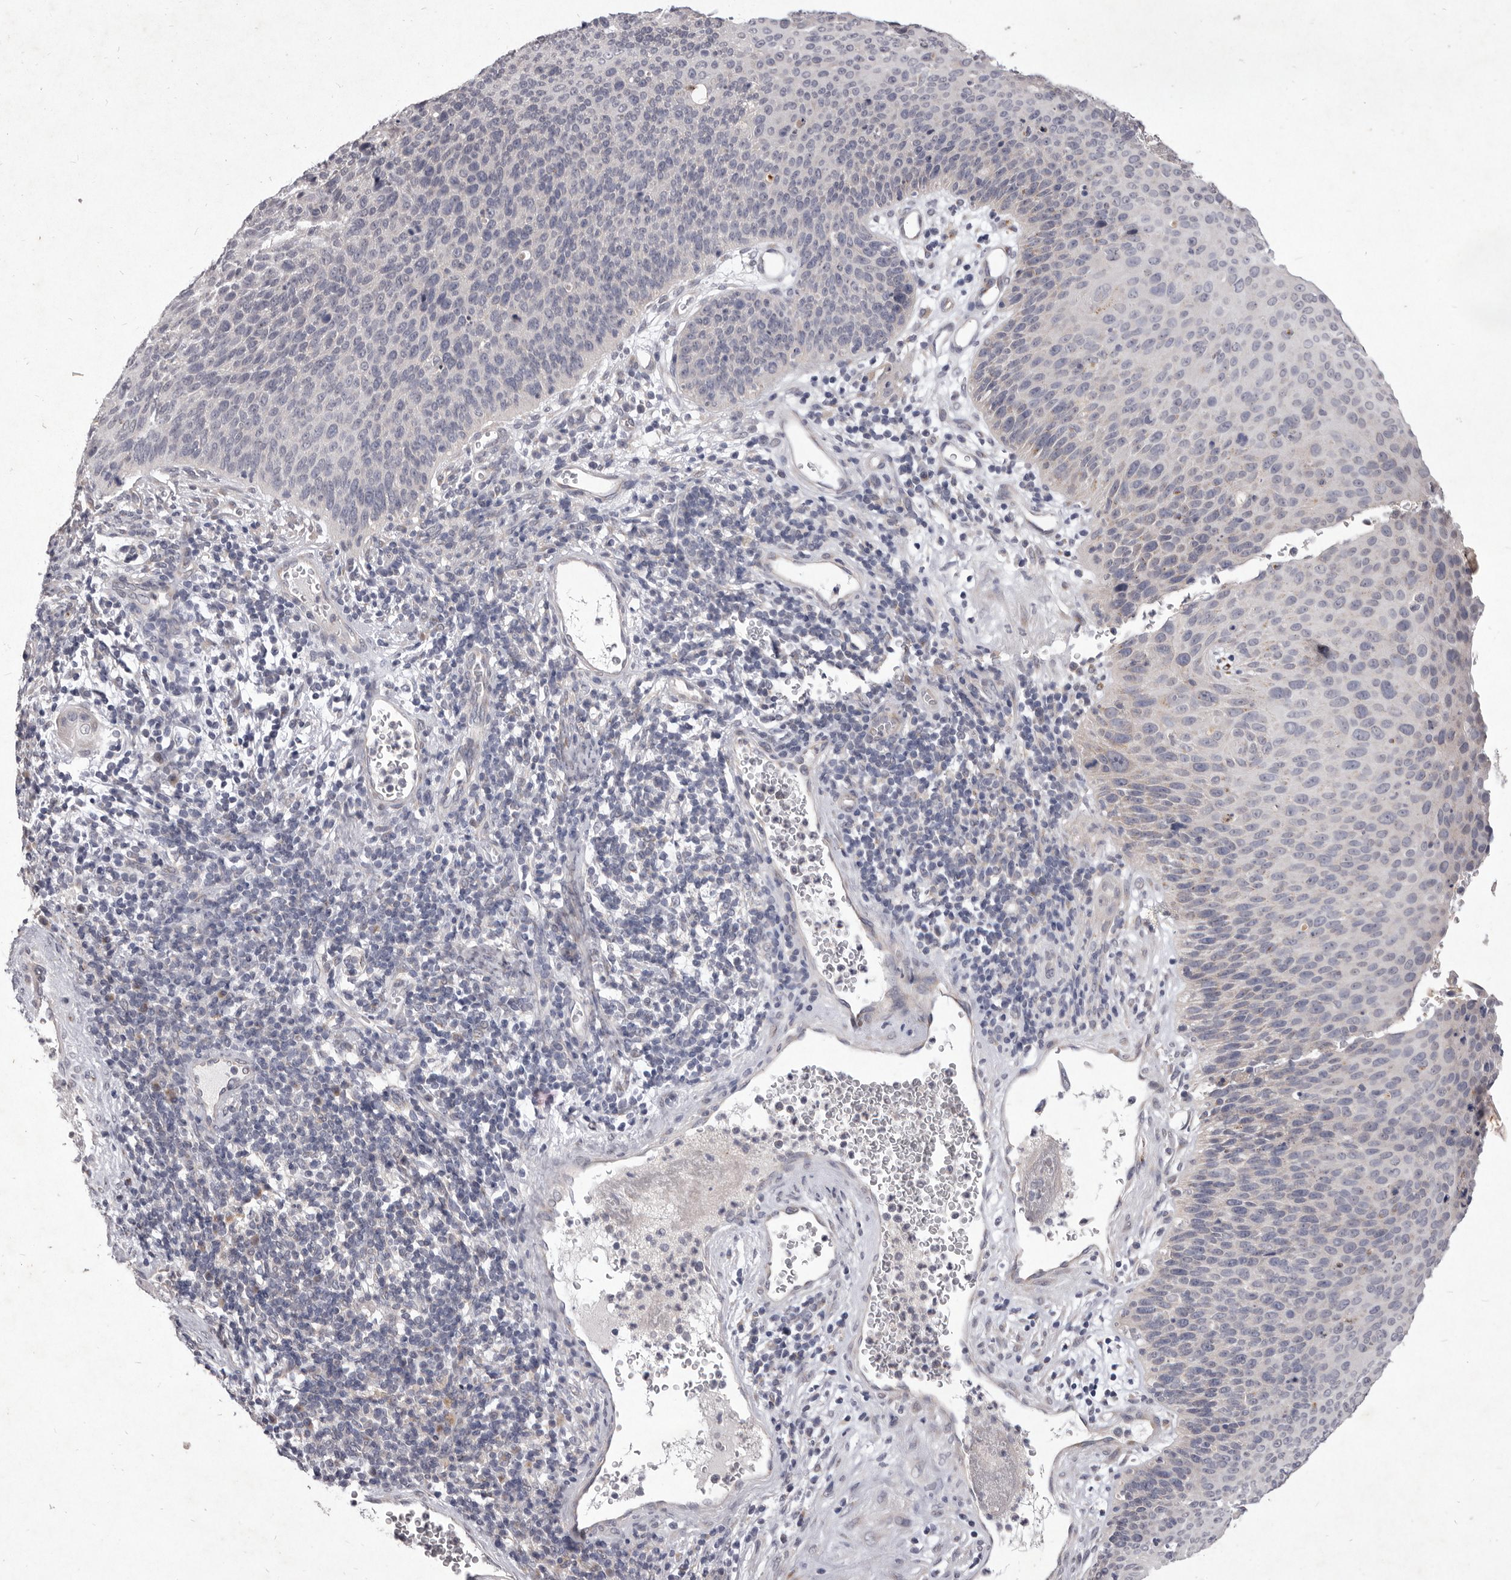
{"staining": {"intensity": "negative", "quantity": "none", "location": "none"}, "tissue": "cervical cancer", "cell_type": "Tumor cells", "image_type": "cancer", "snomed": [{"axis": "morphology", "description": "Squamous cell carcinoma, NOS"}, {"axis": "topography", "description": "Cervix"}], "caption": "The micrograph exhibits no staining of tumor cells in squamous cell carcinoma (cervical).", "gene": "P2RX6", "patient": {"sex": "female", "age": 55}}